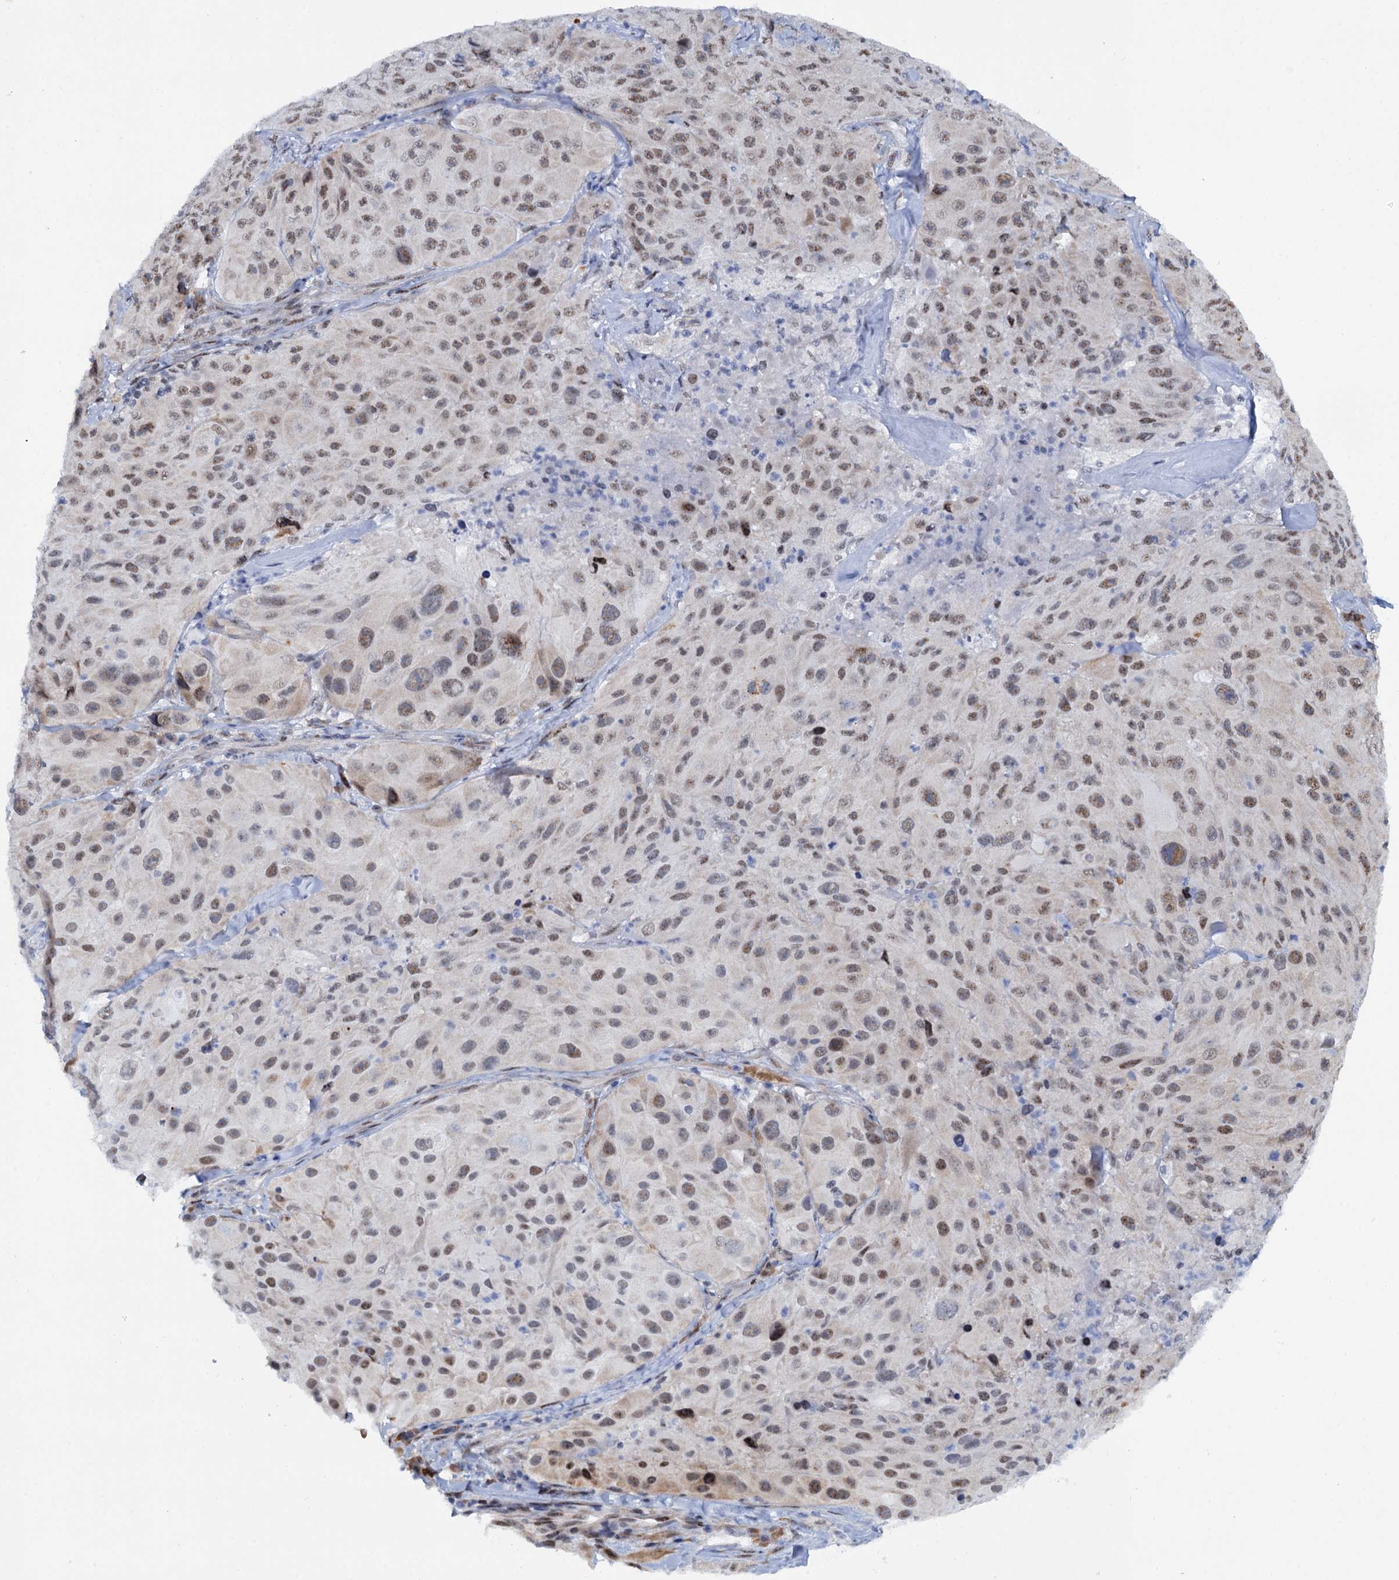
{"staining": {"intensity": "moderate", "quantity": ">75%", "location": "nuclear"}, "tissue": "melanoma", "cell_type": "Tumor cells", "image_type": "cancer", "snomed": [{"axis": "morphology", "description": "Malignant melanoma, Metastatic site"}, {"axis": "topography", "description": "Lymph node"}], "caption": "A high-resolution photomicrograph shows immunohistochemistry (IHC) staining of melanoma, which demonstrates moderate nuclear positivity in about >75% of tumor cells. The staining was performed using DAB (3,3'-diaminobenzidine), with brown indicating positive protein expression. Nuclei are stained blue with hematoxylin.", "gene": "SREK1", "patient": {"sex": "male", "age": 62}}